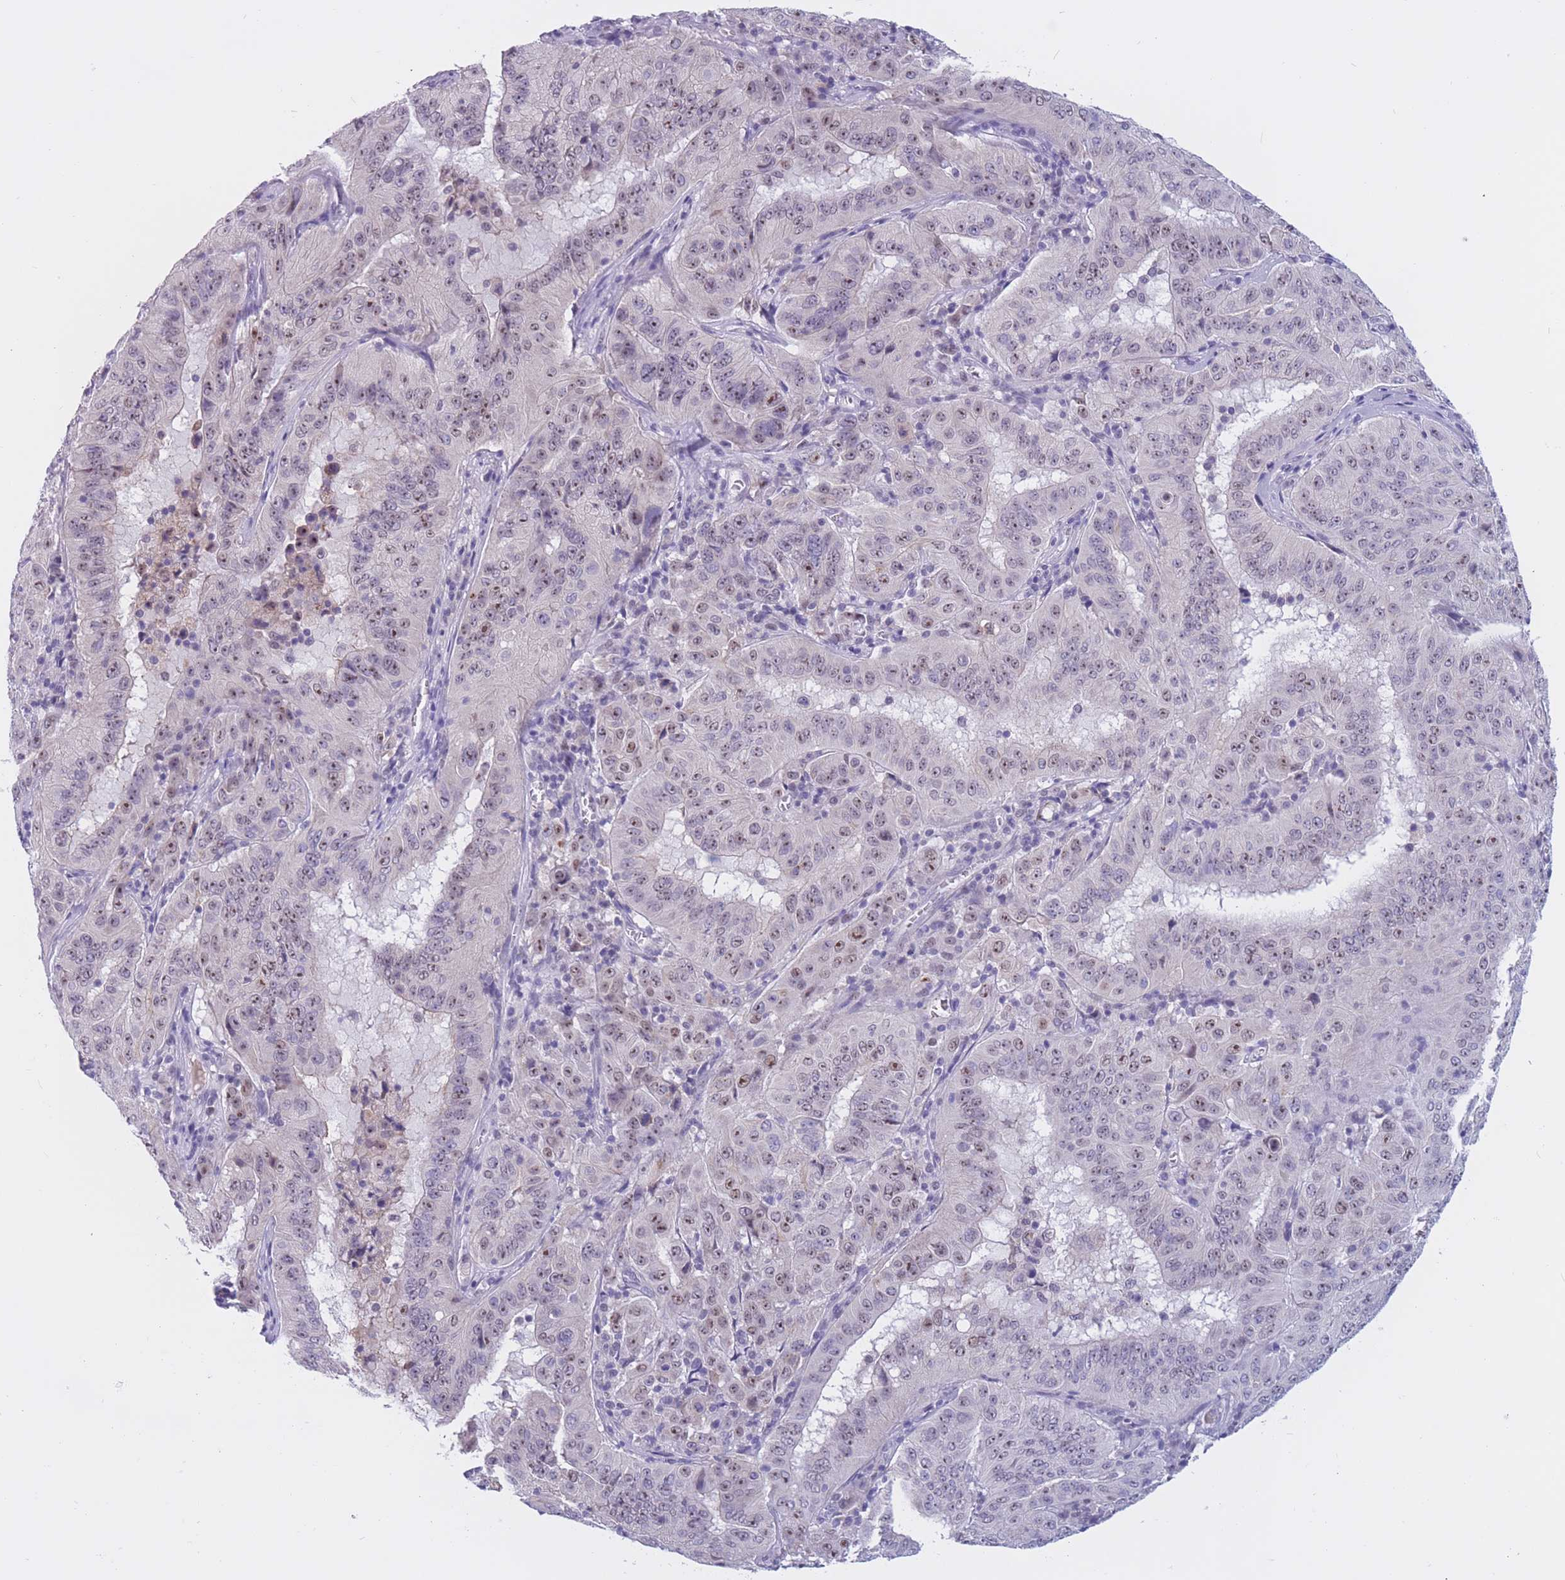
{"staining": {"intensity": "moderate", "quantity": "<25%", "location": "nuclear"}, "tissue": "pancreatic cancer", "cell_type": "Tumor cells", "image_type": "cancer", "snomed": [{"axis": "morphology", "description": "Adenocarcinoma, NOS"}, {"axis": "topography", "description": "Pancreas"}], "caption": "A histopathology image of pancreatic cancer stained for a protein shows moderate nuclear brown staining in tumor cells.", "gene": "BOP1", "patient": {"sex": "male", "age": 63}}